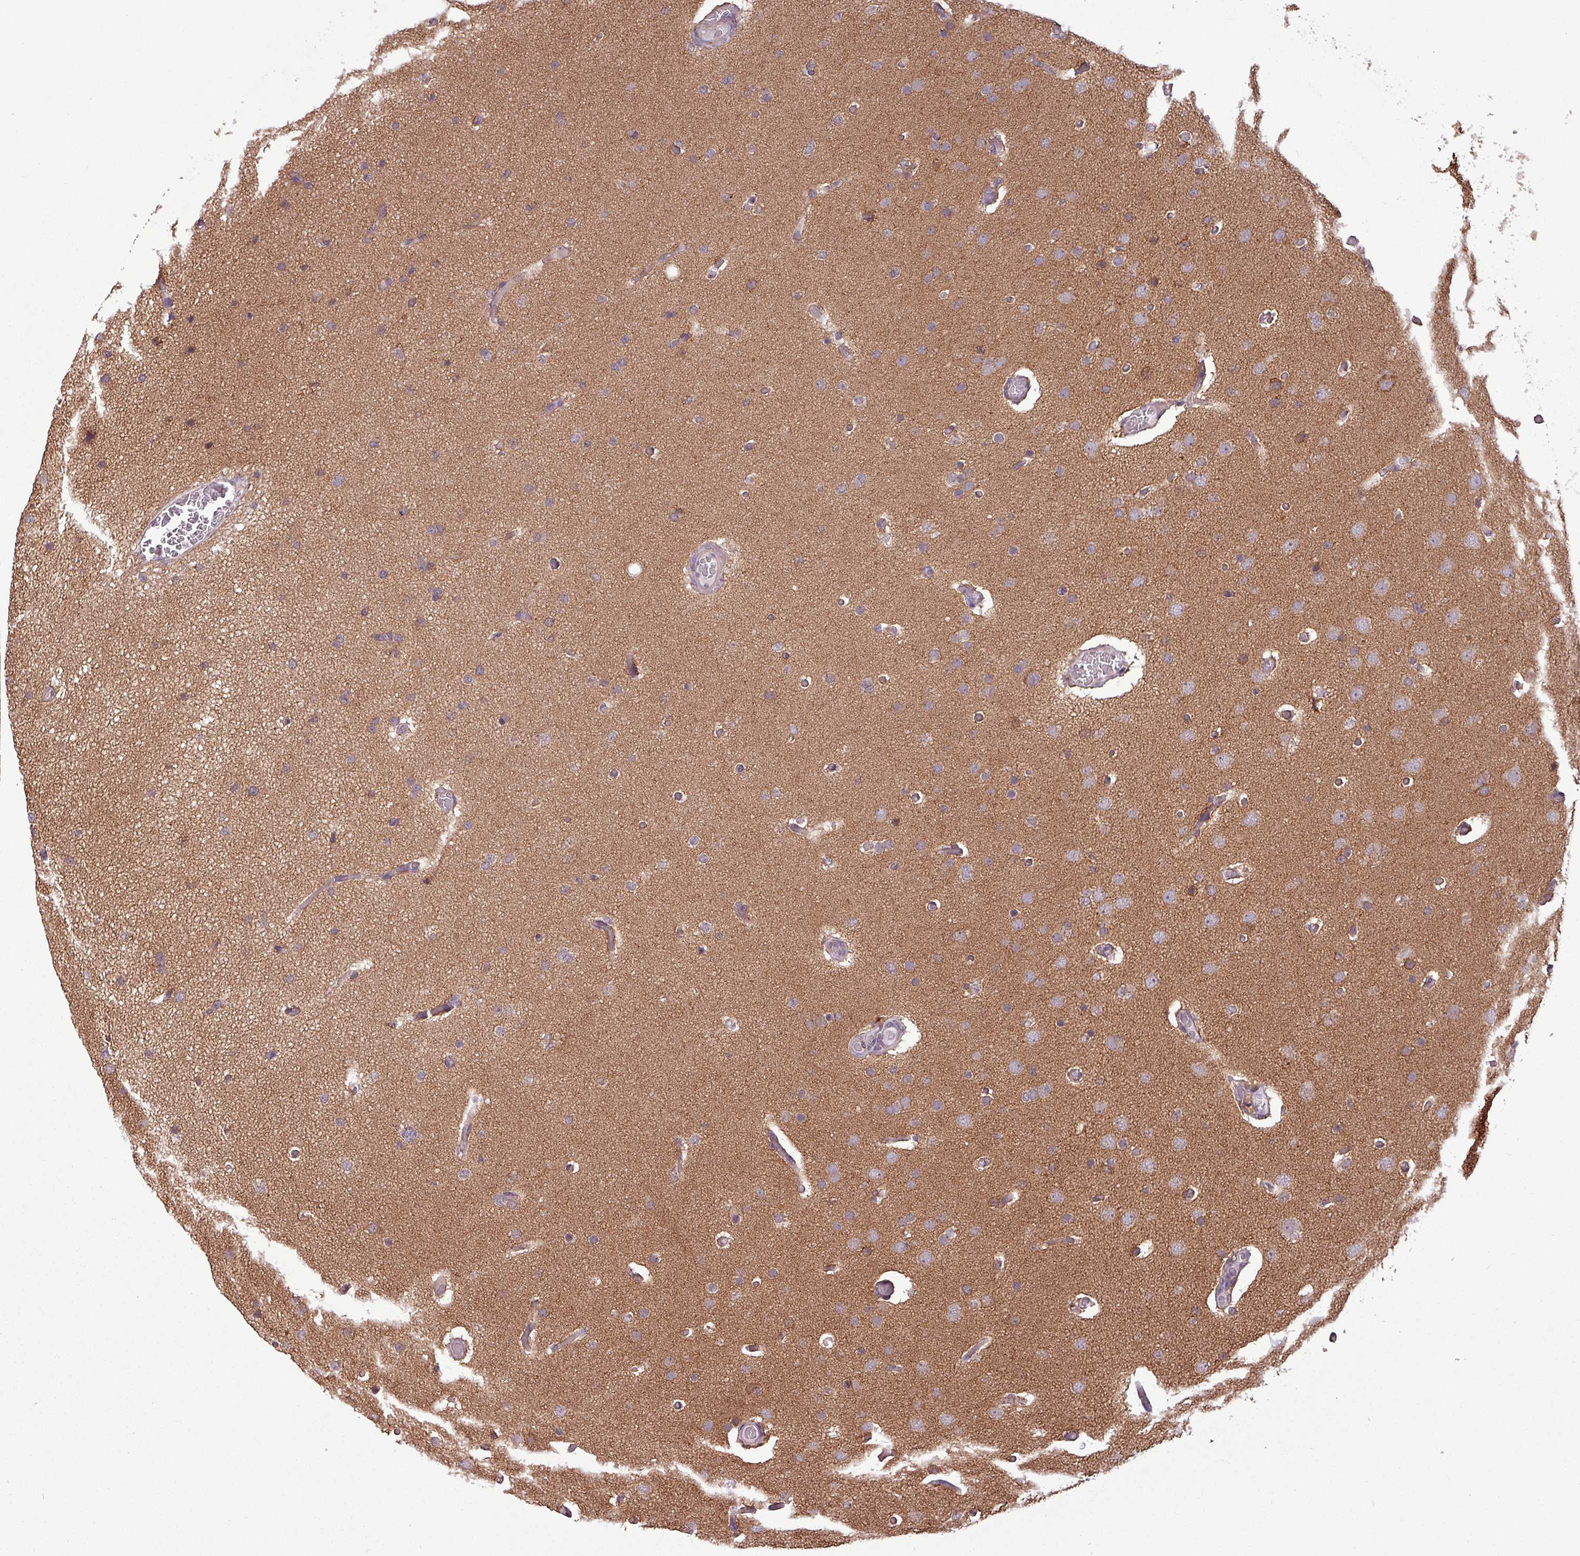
{"staining": {"intensity": "weak", "quantity": "25%-75%", "location": "cytoplasmic/membranous"}, "tissue": "glioma", "cell_type": "Tumor cells", "image_type": "cancer", "snomed": [{"axis": "morphology", "description": "Glioma, malignant, High grade"}, {"axis": "topography", "description": "Cerebral cortex"}], "caption": "DAB (3,3'-diaminobenzidine) immunohistochemical staining of glioma reveals weak cytoplasmic/membranous protein staining in about 25%-75% of tumor cells.", "gene": "MCTP2", "patient": {"sex": "female", "age": 36}}